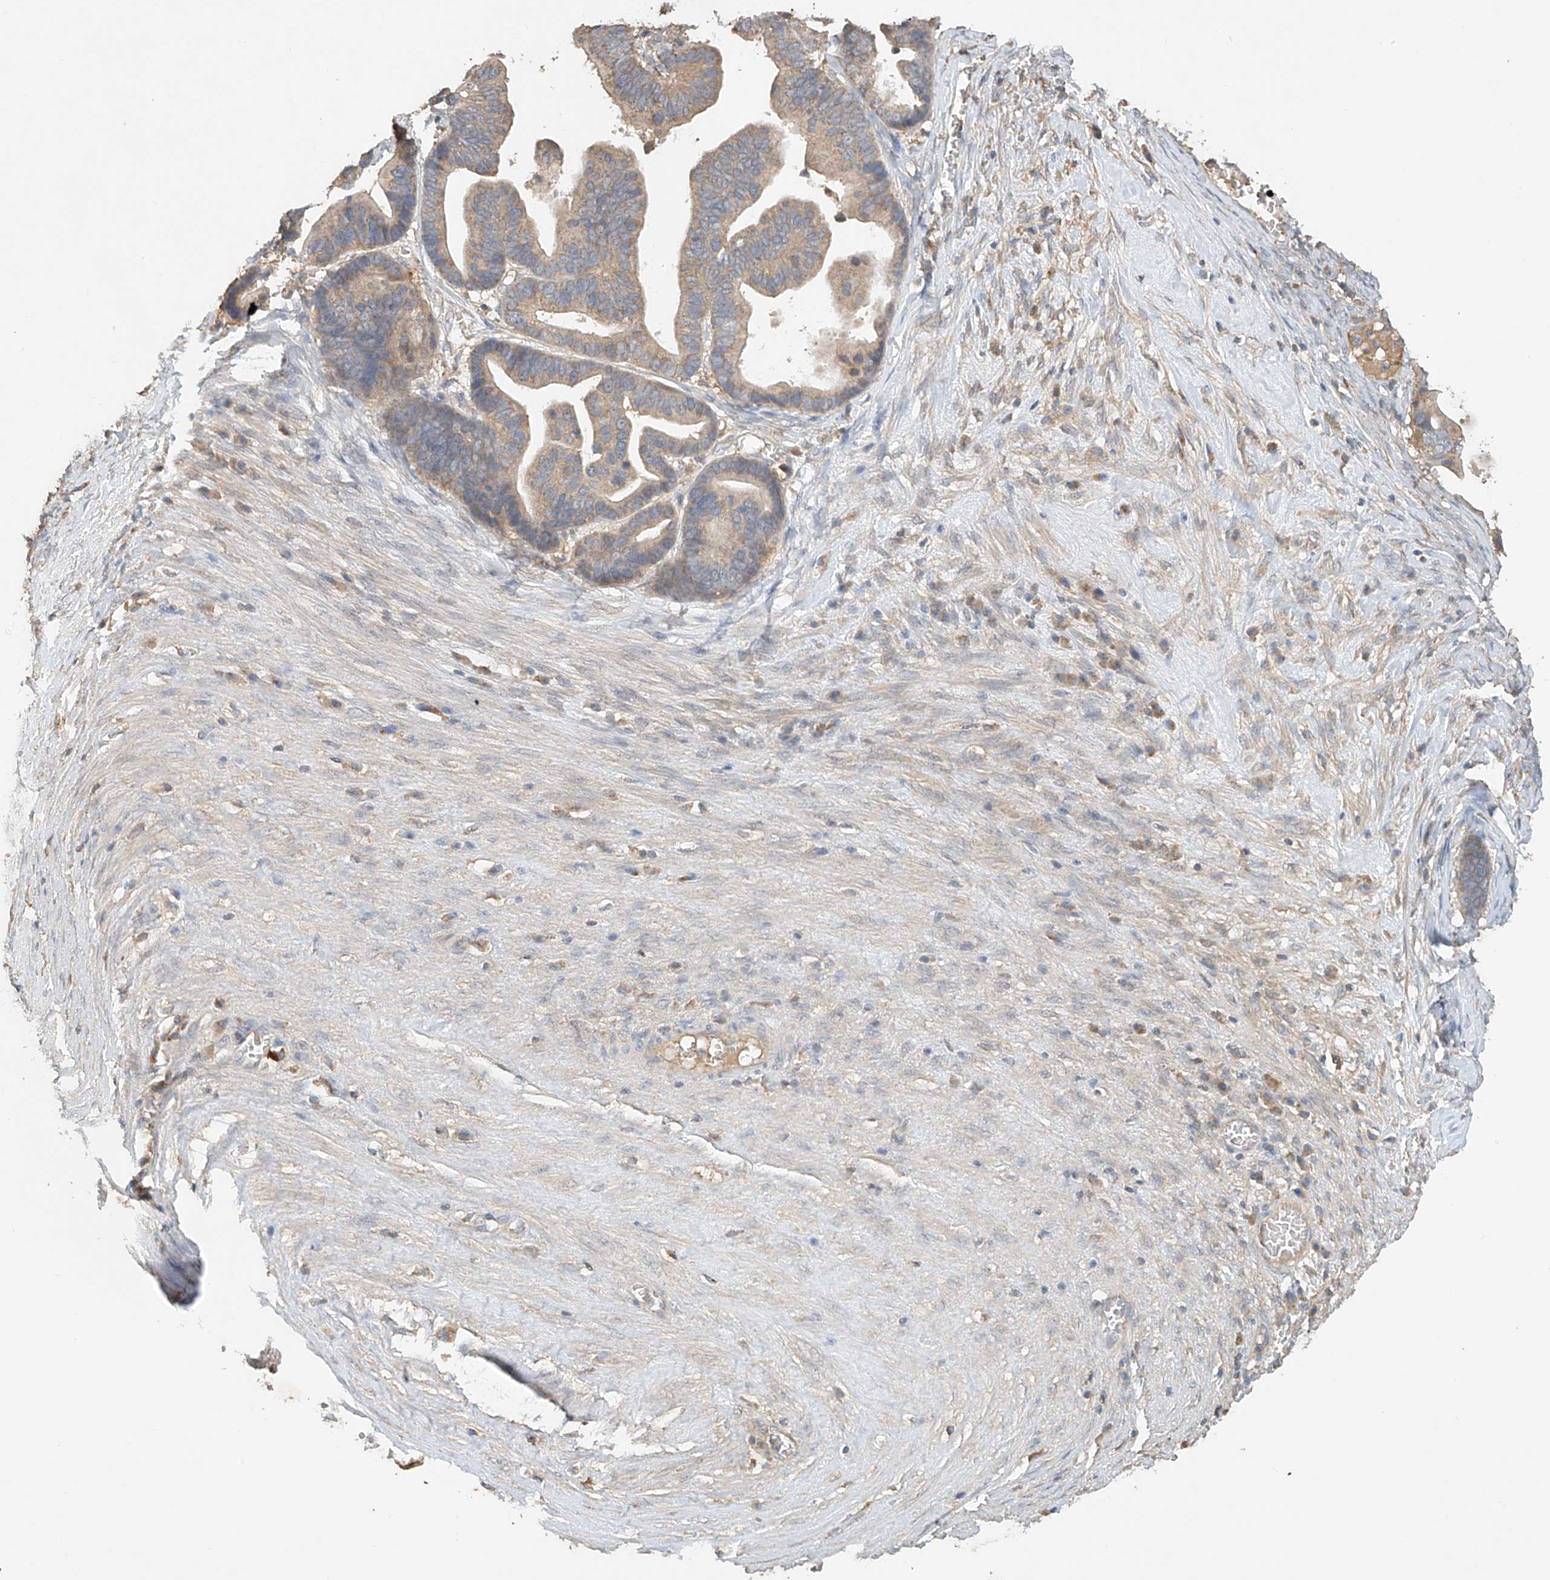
{"staining": {"intensity": "weak", "quantity": ">75%", "location": "cytoplasmic/membranous"}, "tissue": "ovarian cancer", "cell_type": "Tumor cells", "image_type": "cancer", "snomed": [{"axis": "morphology", "description": "Cystadenocarcinoma, serous, NOS"}, {"axis": "topography", "description": "Ovary"}], "caption": "Immunohistochemistry (IHC) image of neoplastic tissue: ovarian serous cystadenocarcinoma stained using immunohistochemistry displays low levels of weak protein expression localized specifically in the cytoplasmic/membranous of tumor cells, appearing as a cytoplasmic/membranous brown color.", "gene": "GNB1L", "patient": {"sex": "female", "age": 56}}